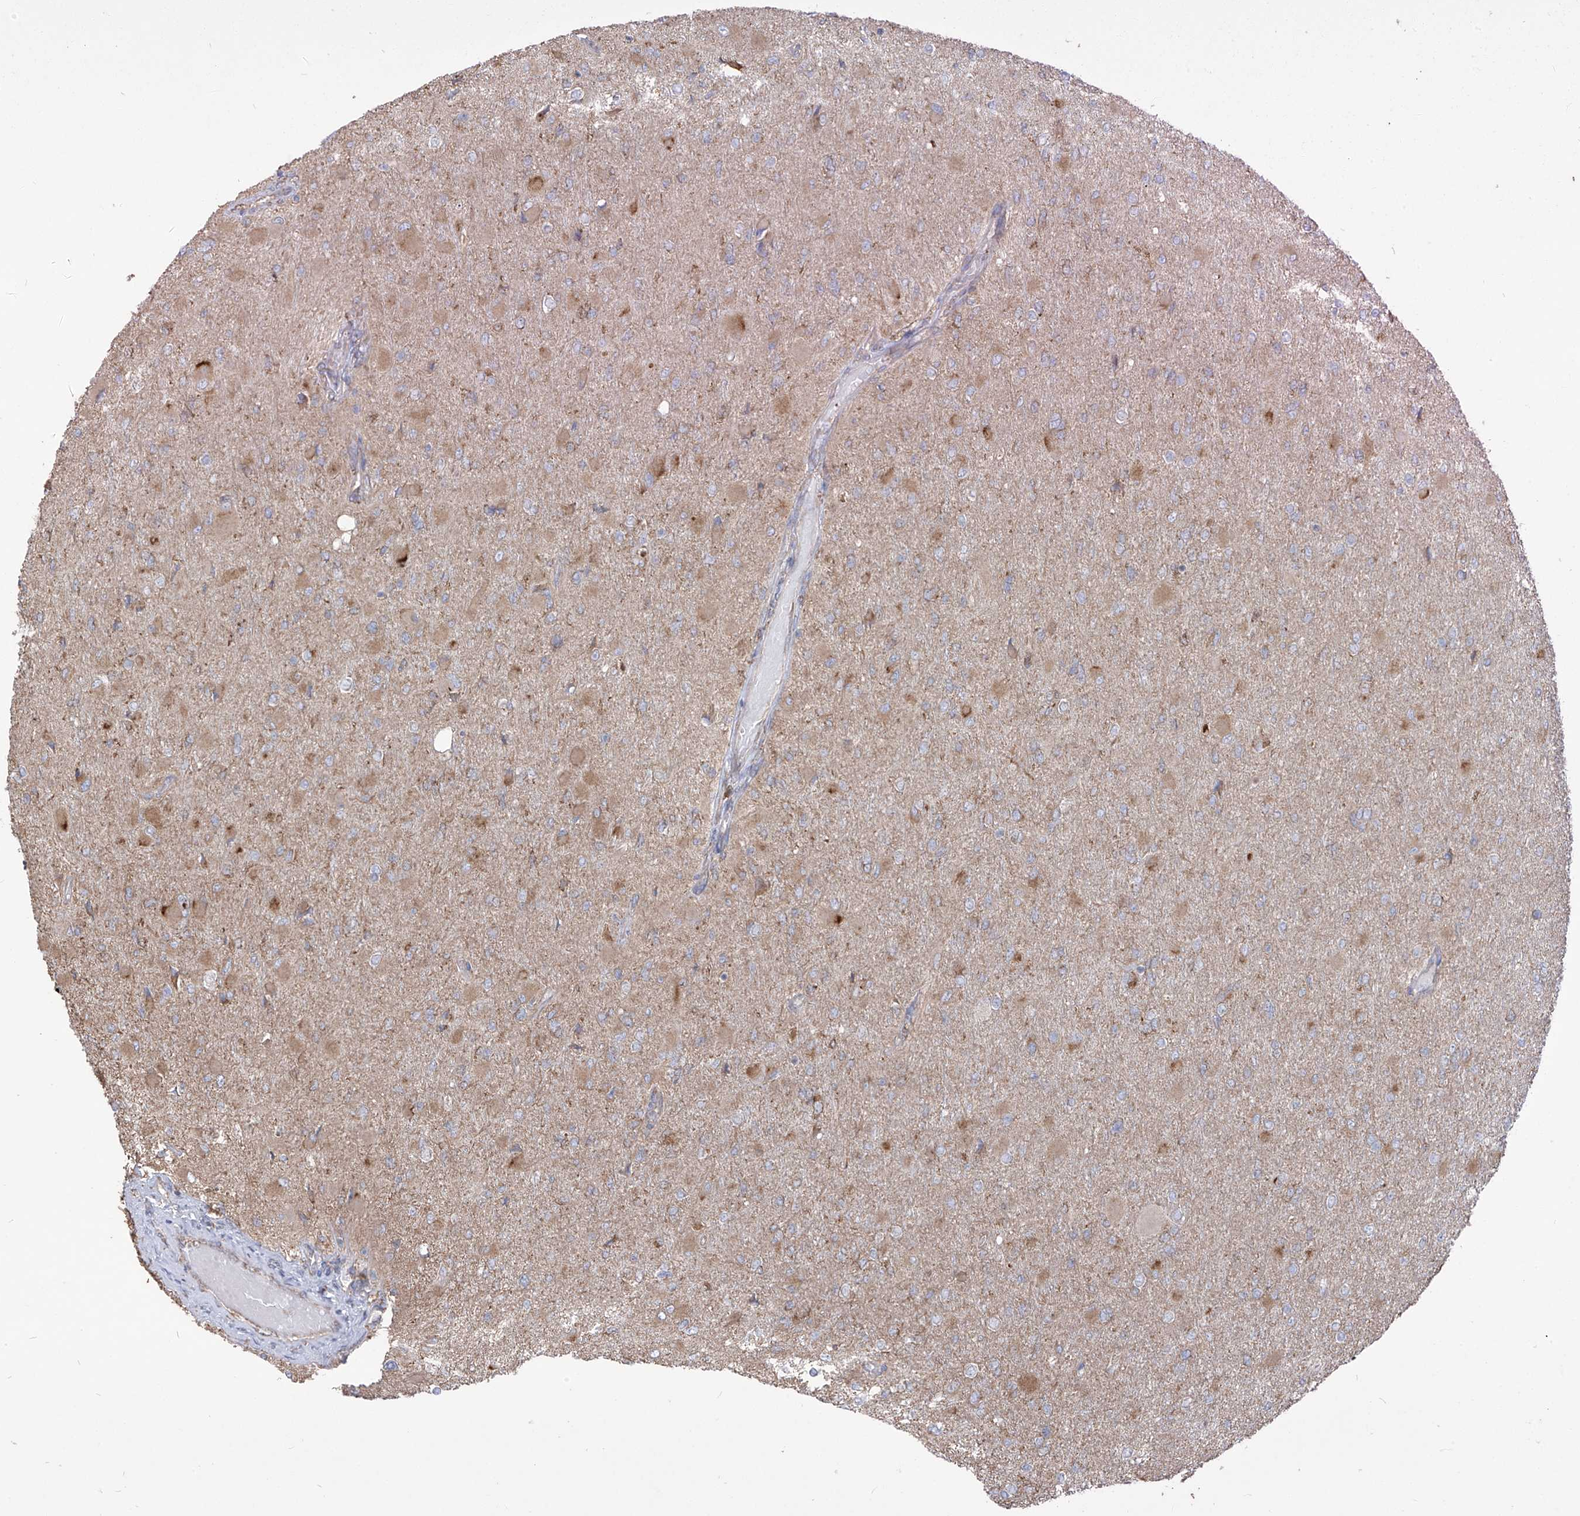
{"staining": {"intensity": "moderate", "quantity": "<25%", "location": "cytoplasmic/membranous"}, "tissue": "glioma", "cell_type": "Tumor cells", "image_type": "cancer", "snomed": [{"axis": "morphology", "description": "Glioma, malignant, High grade"}, {"axis": "topography", "description": "Cerebral cortex"}], "caption": "This photomicrograph exhibits glioma stained with immunohistochemistry (IHC) to label a protein in brown. The cytoplasmic/membranous of tumor cells show moderate positivity for the protein. Nuclei are counter-stained blue.", "gene": "PDIA6", "patient": {"sex": "female", "age": 36}}